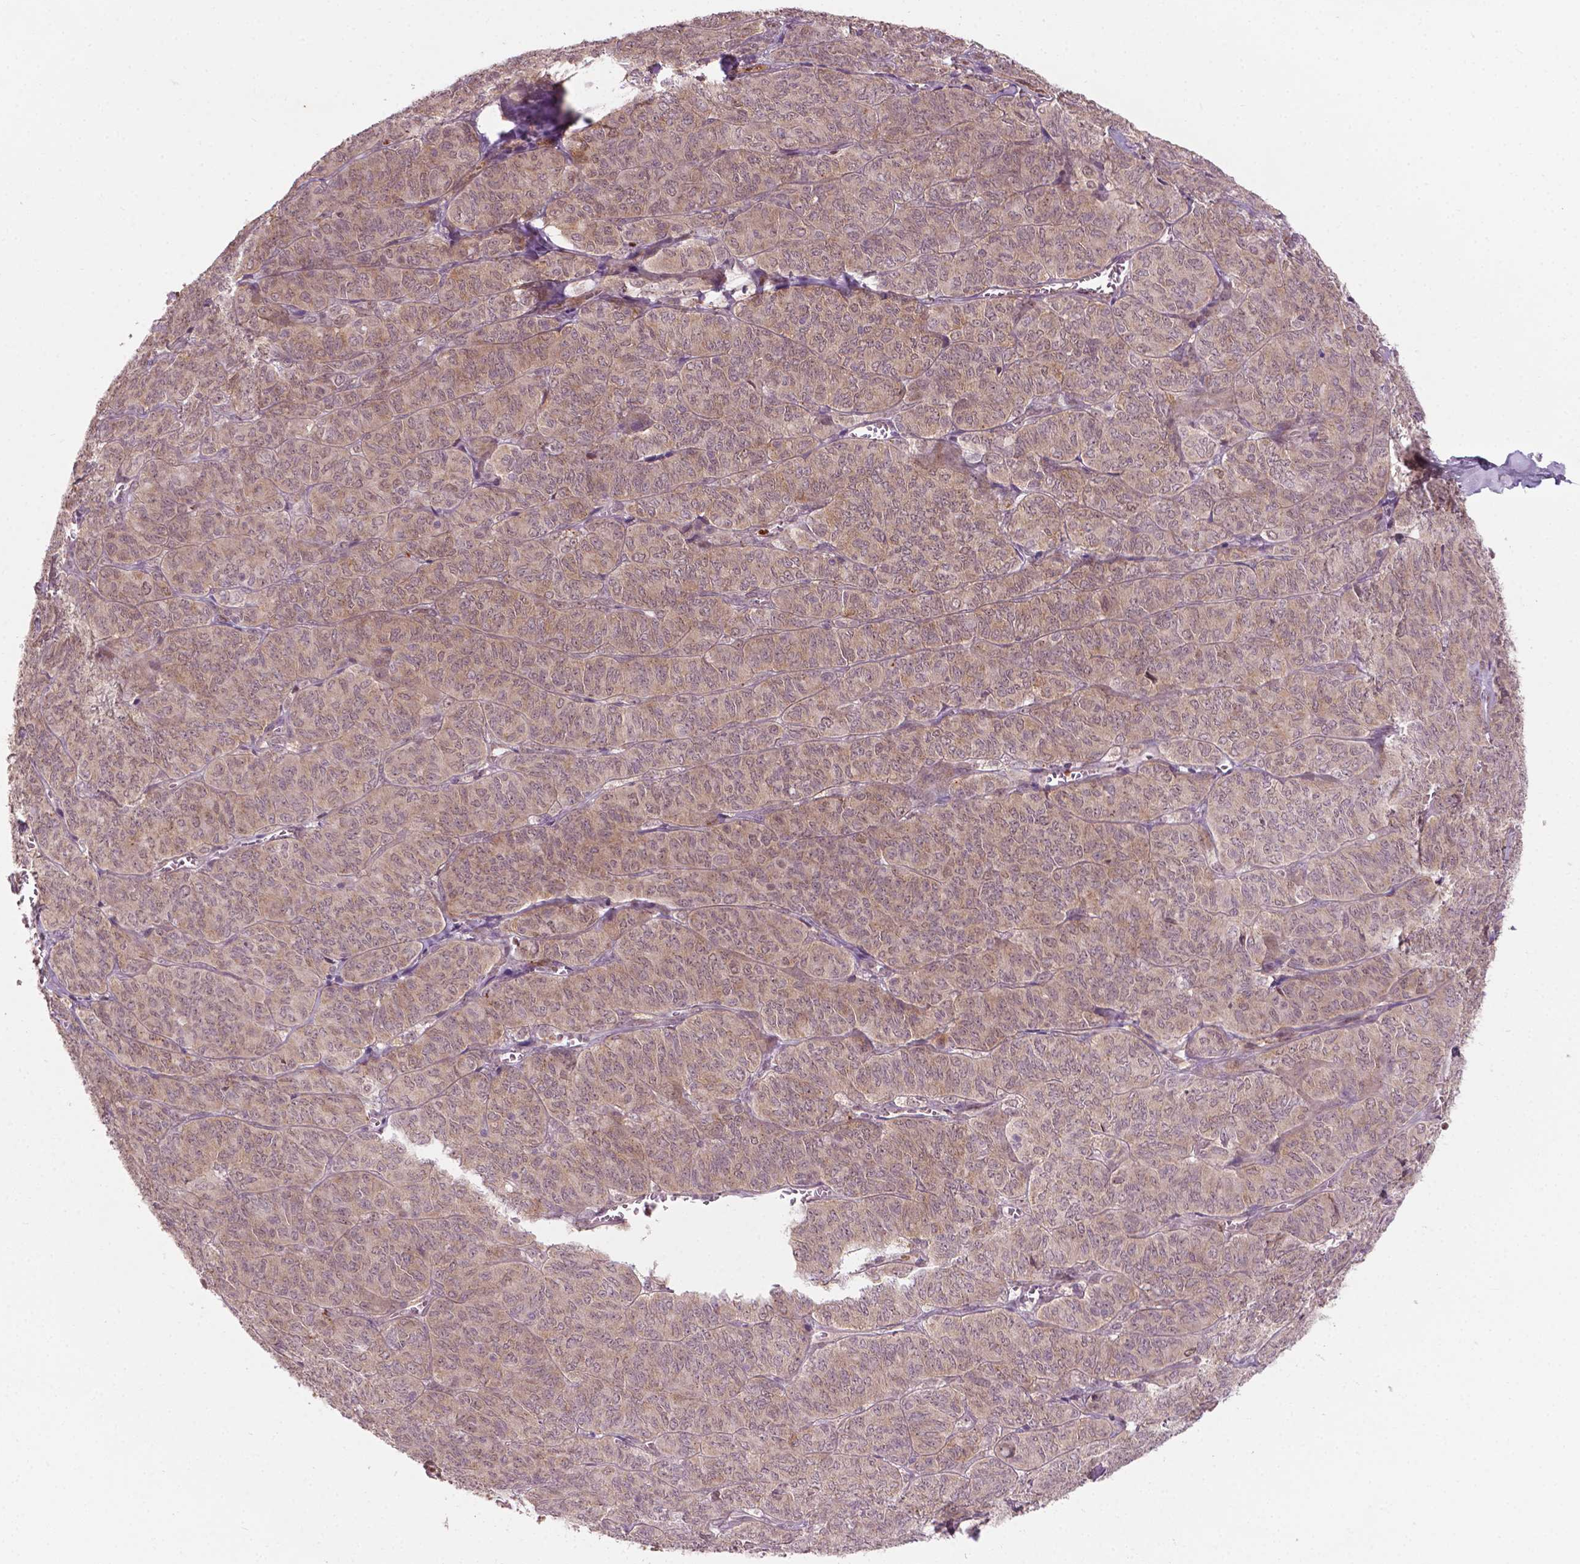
{"staining": {"intensity": "weak", "quantity": ">75%", "location": "cytoplasmic/membranous"}, "tissue": "ovarian cancer", "cell_type": "Tumor cells", "image_type": "cancer", "snomed": [{"axis": "morphology", "description": "Carcinoma, endometroid"}, {"axis": "topography", "description": "Ovary"}], "caption": "The image exhibits immunohistochemical staining of ovarian cancer. There is weak cytoplasmic/membranous positivity is identified in about >75% of tumor cells.", "gene": "NFAT5", "patient": {"sex": "female", "age": 80}}